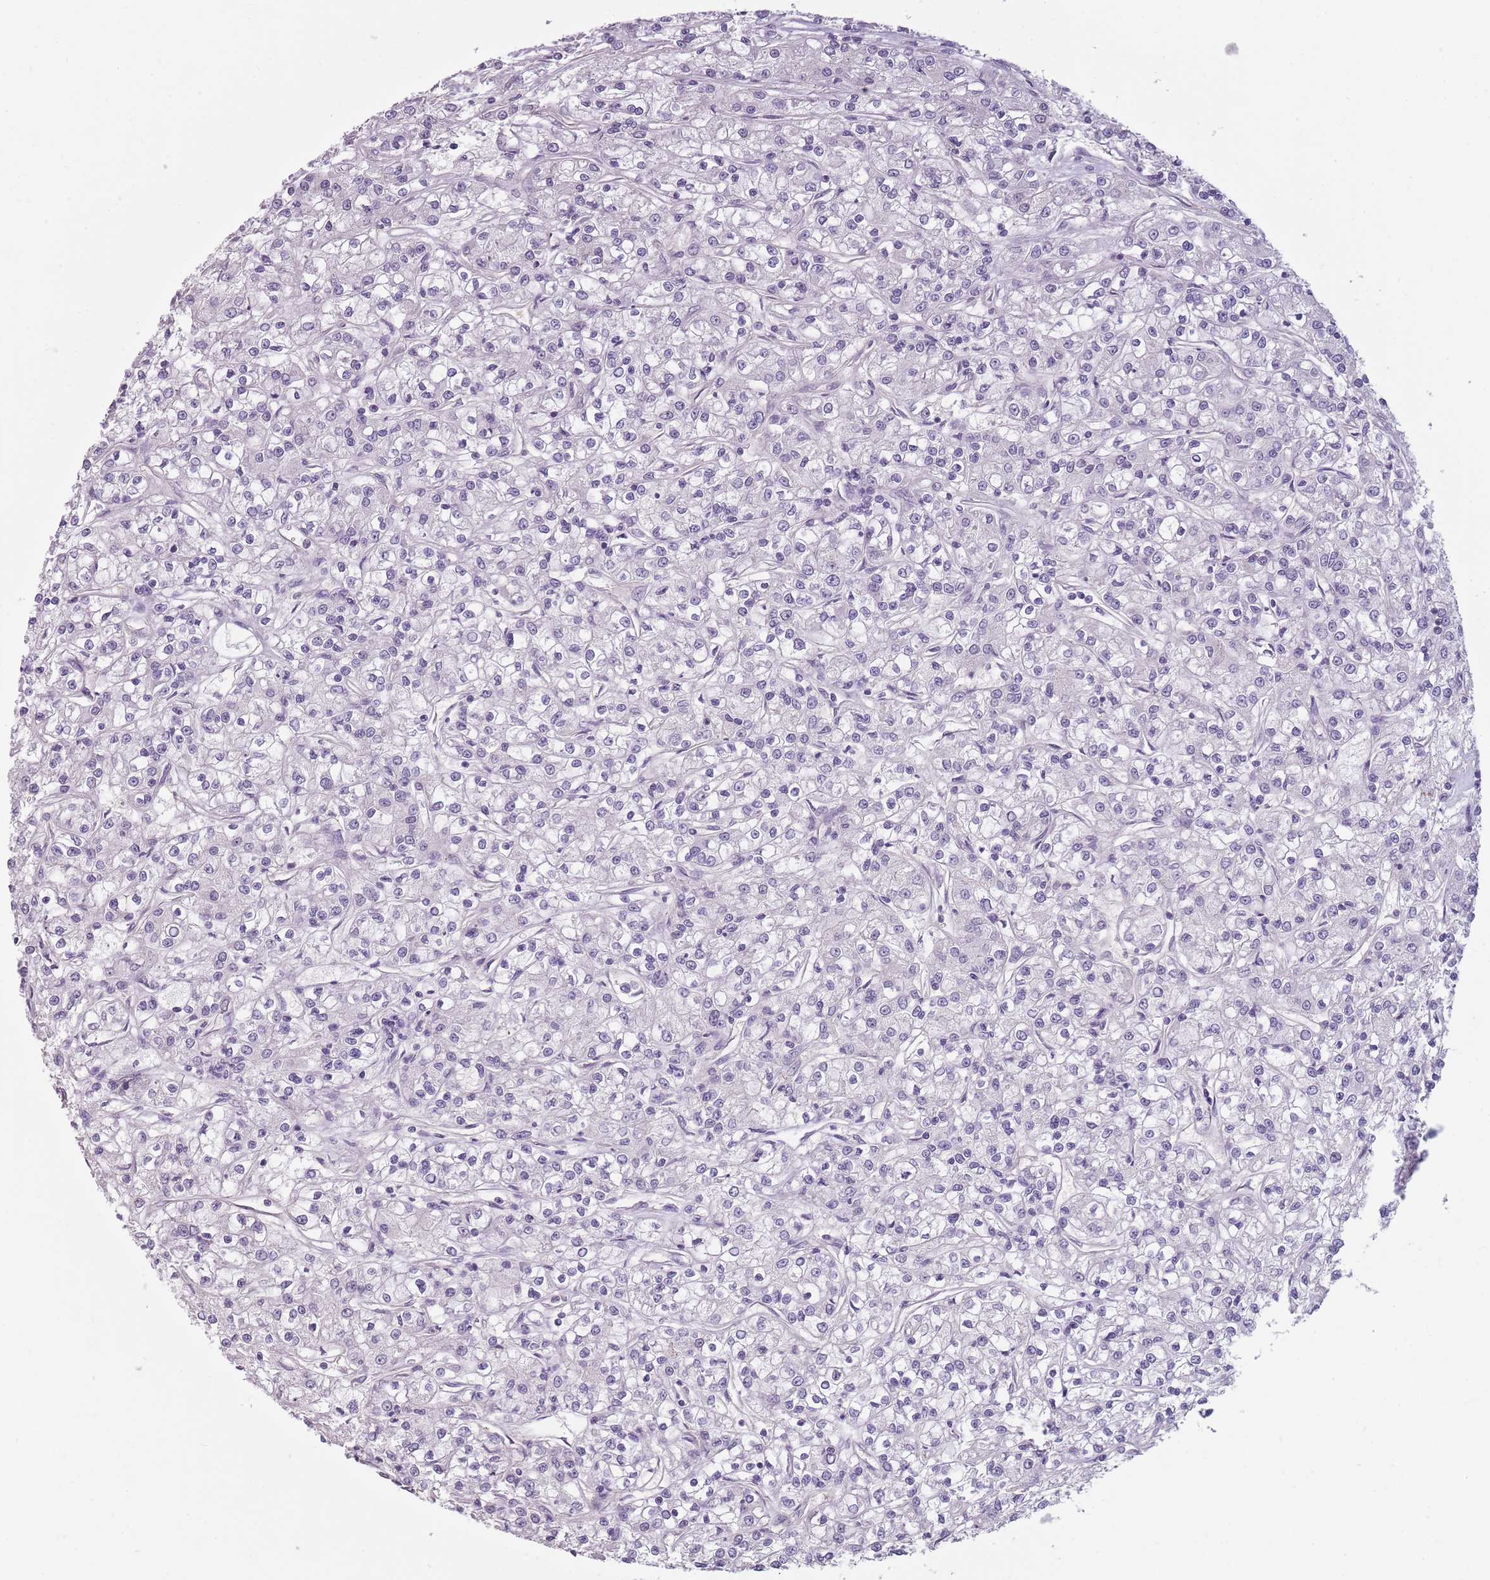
{"staining": {"intensity": "negative", "quantity": "none", "location": "none"}, "tissue": "renal cancer", "cell_type": "Tumor cells", "image_type": "cancer", "snomed": [{"axis": "morphology", "description": "Adenocarcinoma, NOS"}, {"axis": "topography", "description": "Kidney"}], "caption": "Human adenocarcinoma (renal) stained for a protein using IHC shows no expression in tumor cells.", "gene": "PIEZO1", "patient": {"sex": "female", "age": 59}}